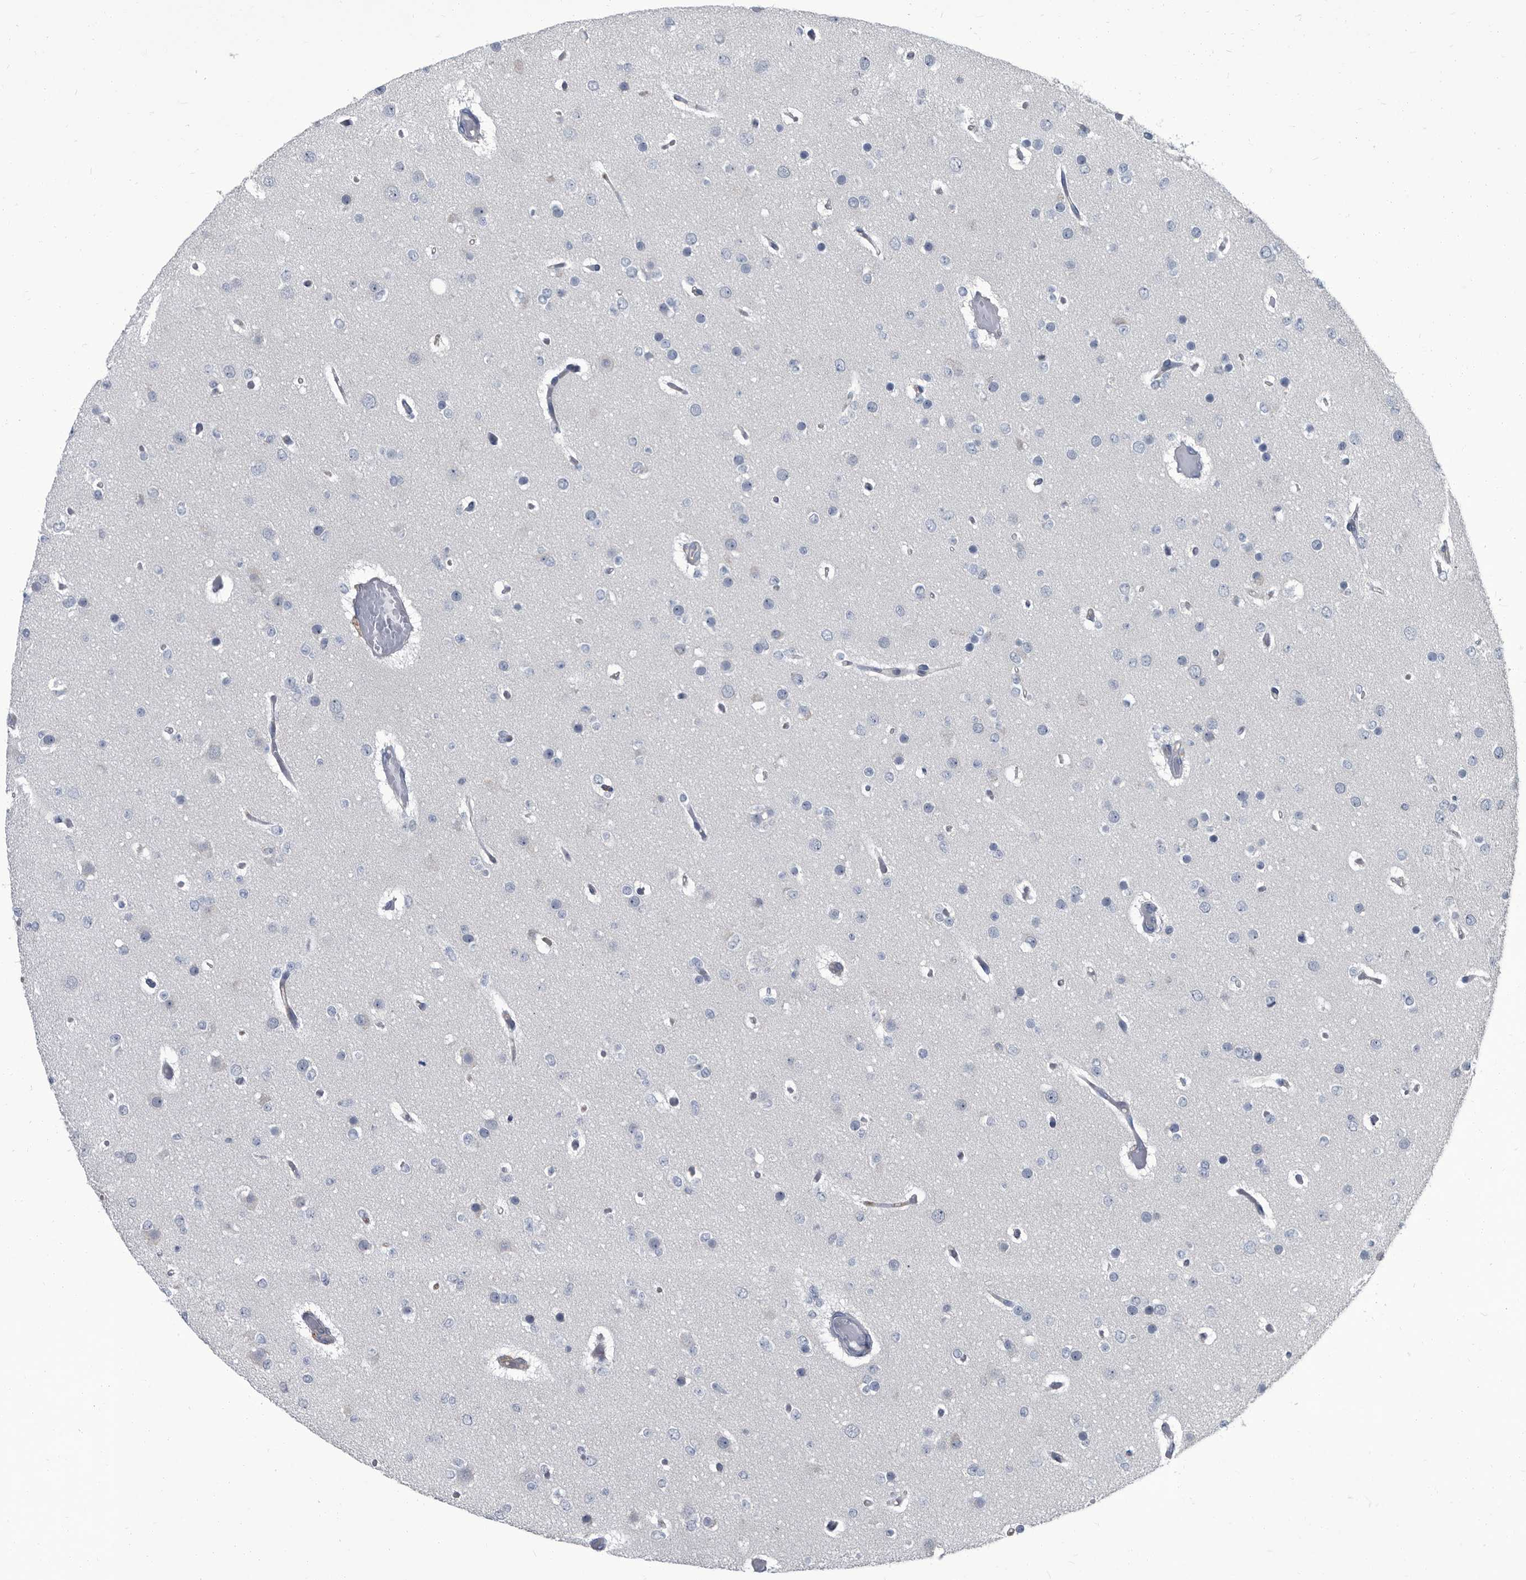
{"staining": {"intensity": "negative", "quantity": "none", "location": "none"}, "tissue": "glioma", "cell_type": "Tumor cells", "image_type": "cancer", "snomed": [{"axis": "morphology", "description": "Glioma, malignant, Low grade"}, {"axis": "topography", "description": "Brain"}], "caption": "The micrograph exhibits no significant positivity in tumor cells of glioma.", "gene": "CDV3", "patient": {"sex": "female", "age": 22}}